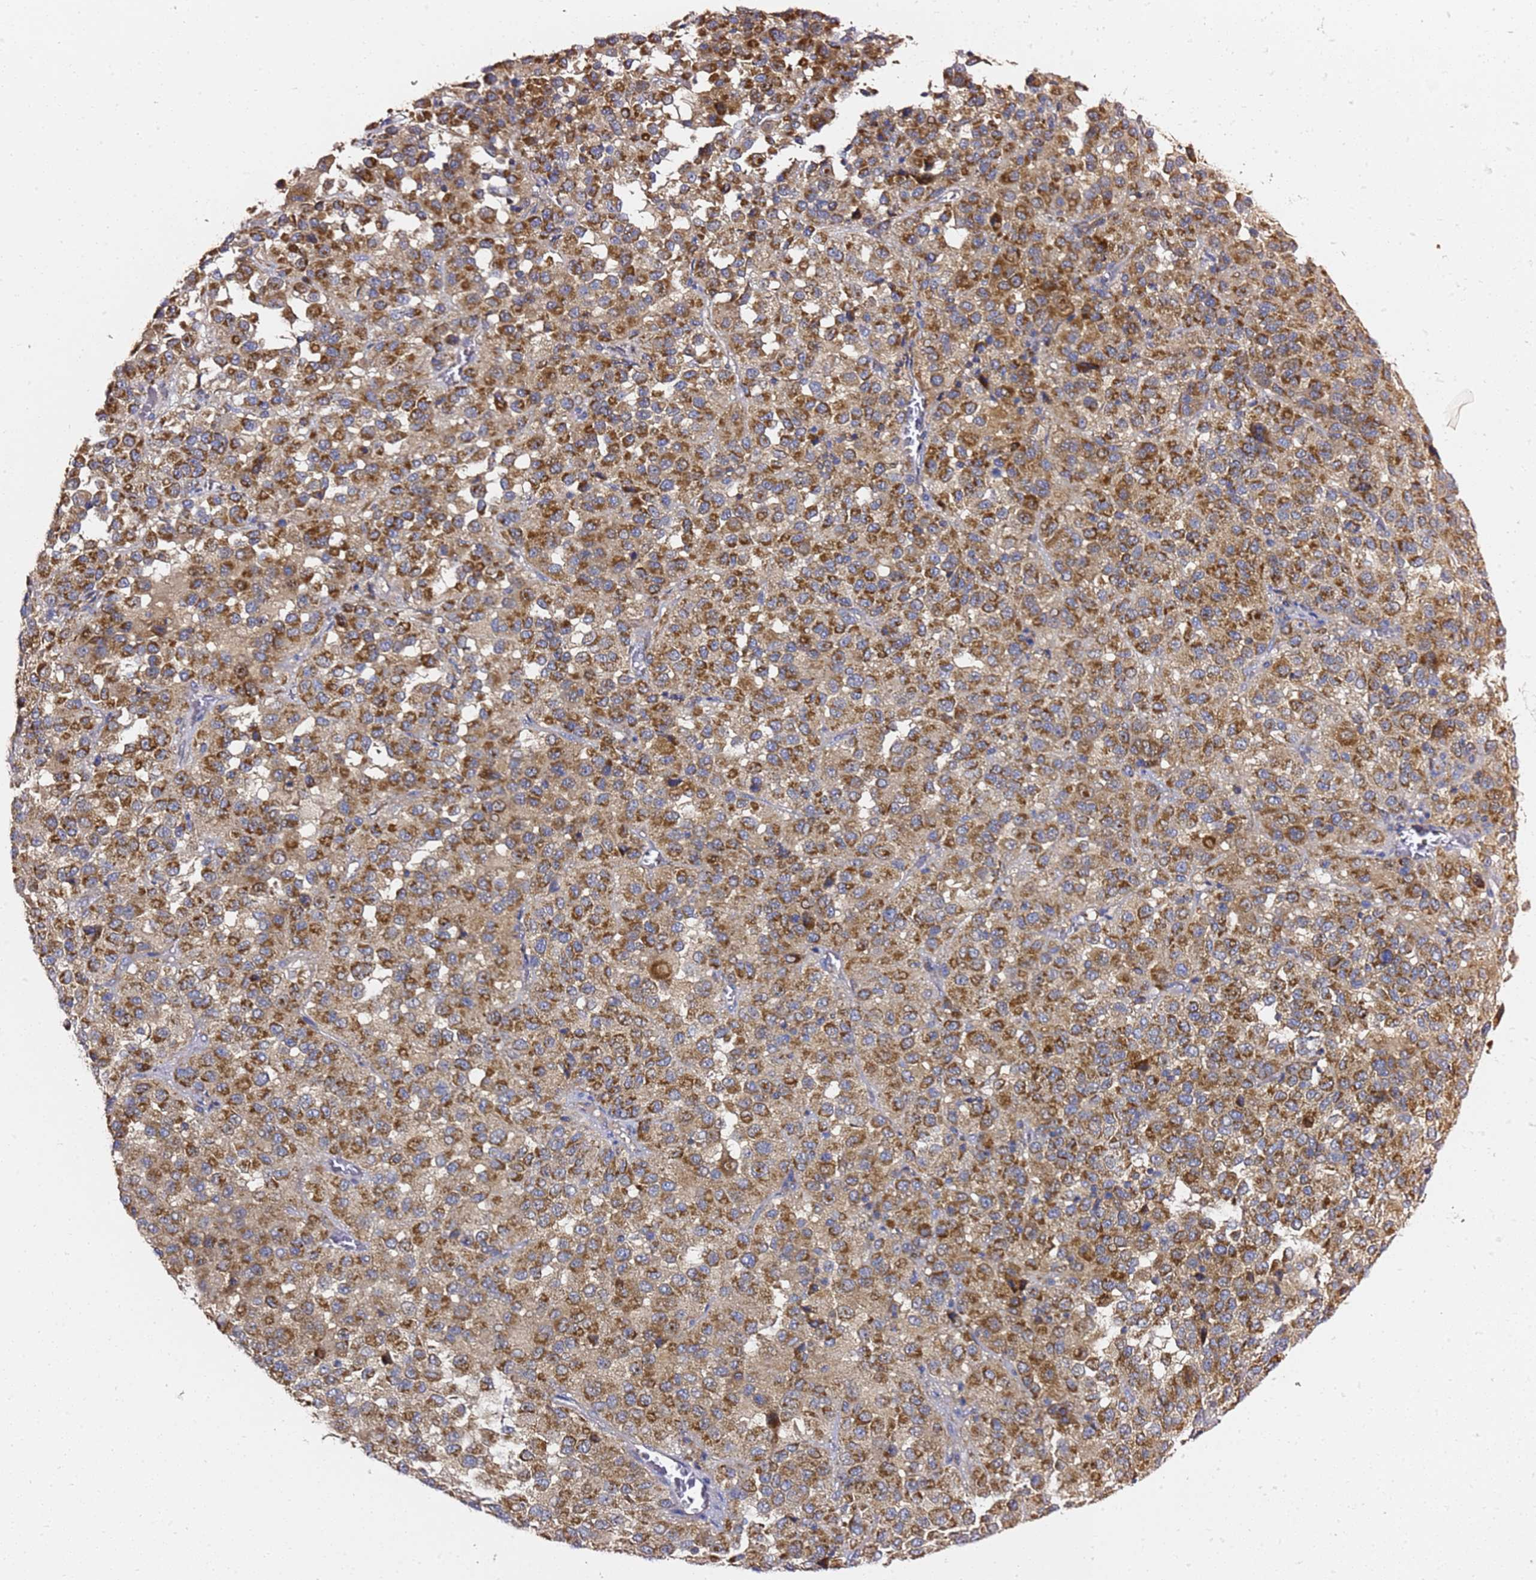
{"staining": {"intensity": "moderate", "quantity": ">75%", "location": "cytoplasmic/membranous"}, "tissue": "melanoma", "cell_type": "Tumor cells", "image_type": "cancer", "snomed": [{"axis": "morphology", "description": "Malignant melanoma, Metastatic site"}, {"axis": "topography", "description": "Lung"}], "caption": "IHC micrograph of neoplastic tissue: human melanoma stained using immunohistochemistry (IHC) demonstrates medium levels of moderate protein expression localized specifically in the cytoplasmic/membranous of tumor cells, appearing as a cytoplasmic/membranous brown color.", "gene": "C19orf12", "patient": {"sex": "male", "age": 64}}